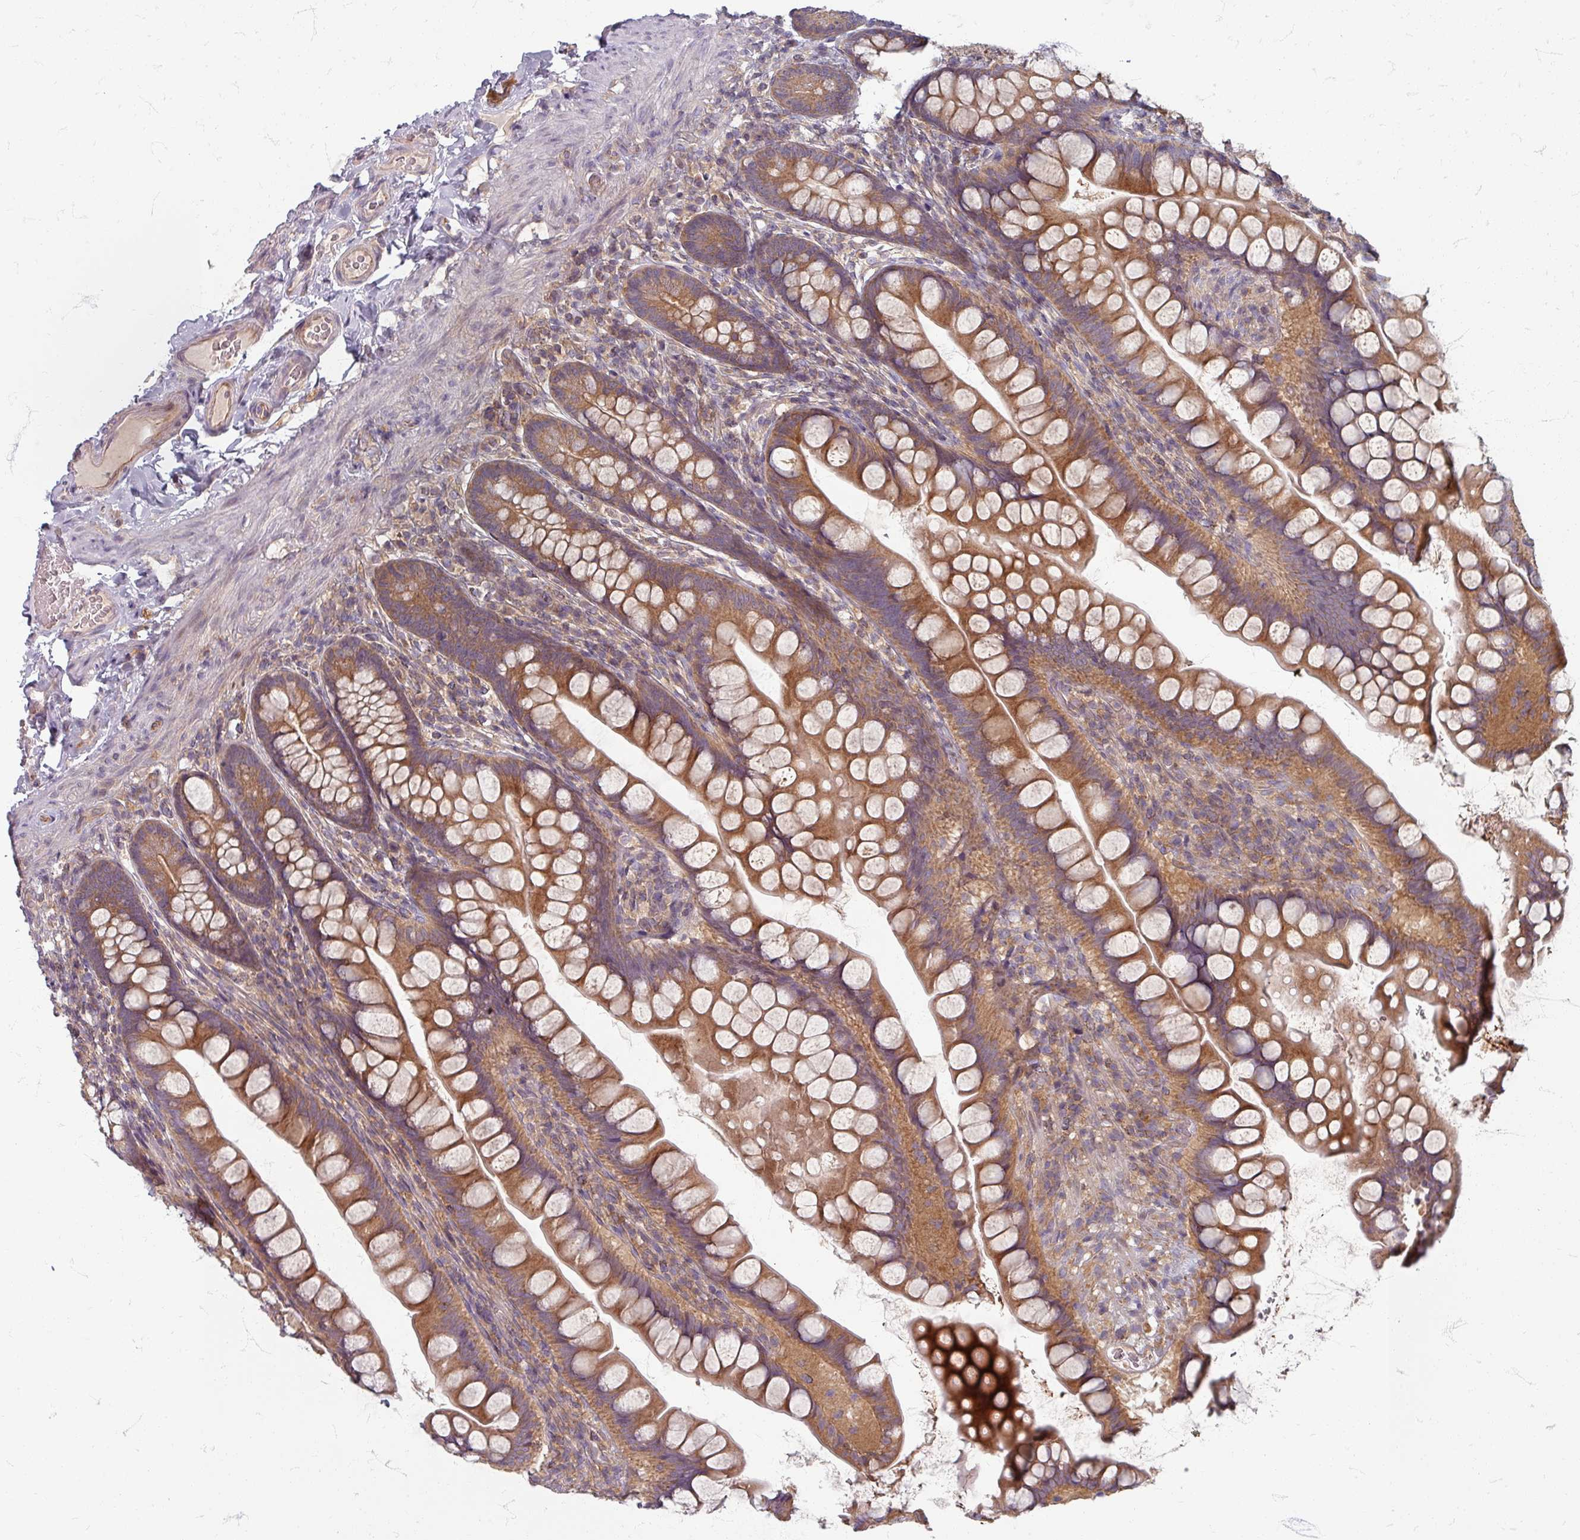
{"staining": {"intensity": "moderate", "quantity": ">75%", "location": "cytoplasmic/membranous"}, "tissue": "small intestine", "cell_type": "Glandular cells", "image_type": "normal", "snomed": [{"axis": "morphology", "description": "Normal tissue, NOS"}, {"axis": "topography", "description": "Small intestine"}], "caption": "A brown stain labels moderate cytoplasmic/membranous positivity of a protein in glandular cells of unremarkable human small intestine. (DAB (3,3'-diaminobenzidine) = brown stain, brightfield microscopy at high magnification).", "gene": "STAM", "patient": {"sex": "male", "age": 70}}